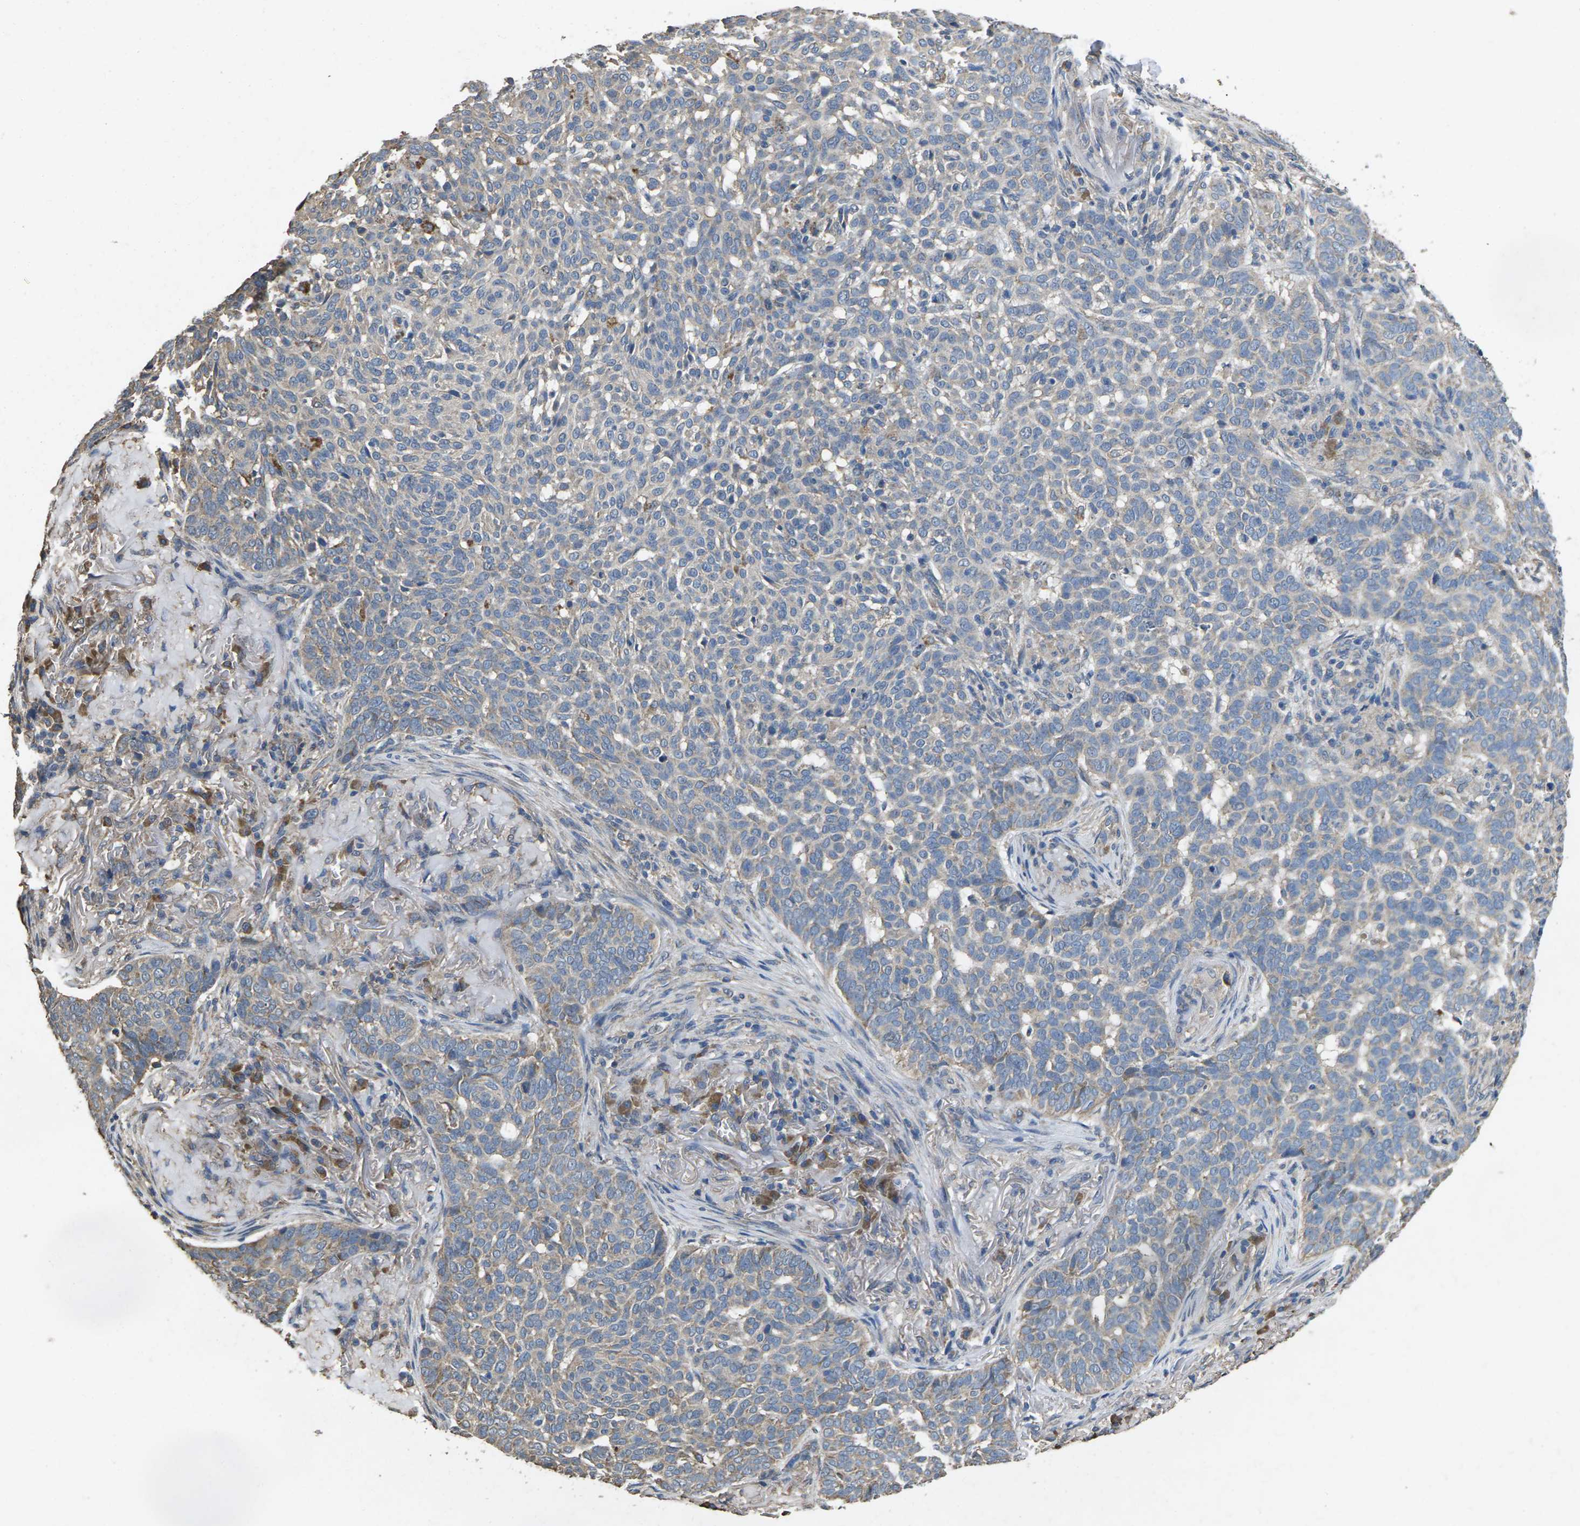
{"staining": {"intensity": "negative", "quantity": "none", "location": "none"}, "tissue": "skin cancer", "cell_type": "Tumor cells", "image_type": "cancer", "snomed": [{"axis": "morphology", "description": "Basal cell carcinoma"}, {"axis": "topography", "description": "Skin"}], "caption": "Immunohistochemistry (IHC) histopathology image of basal cell carcinoma (skin) stained for a protein (brown), which reveals no positivity in tumor cells.", "gene": "B4GAT1", "patient": {"sex": "male", "age": 85}}